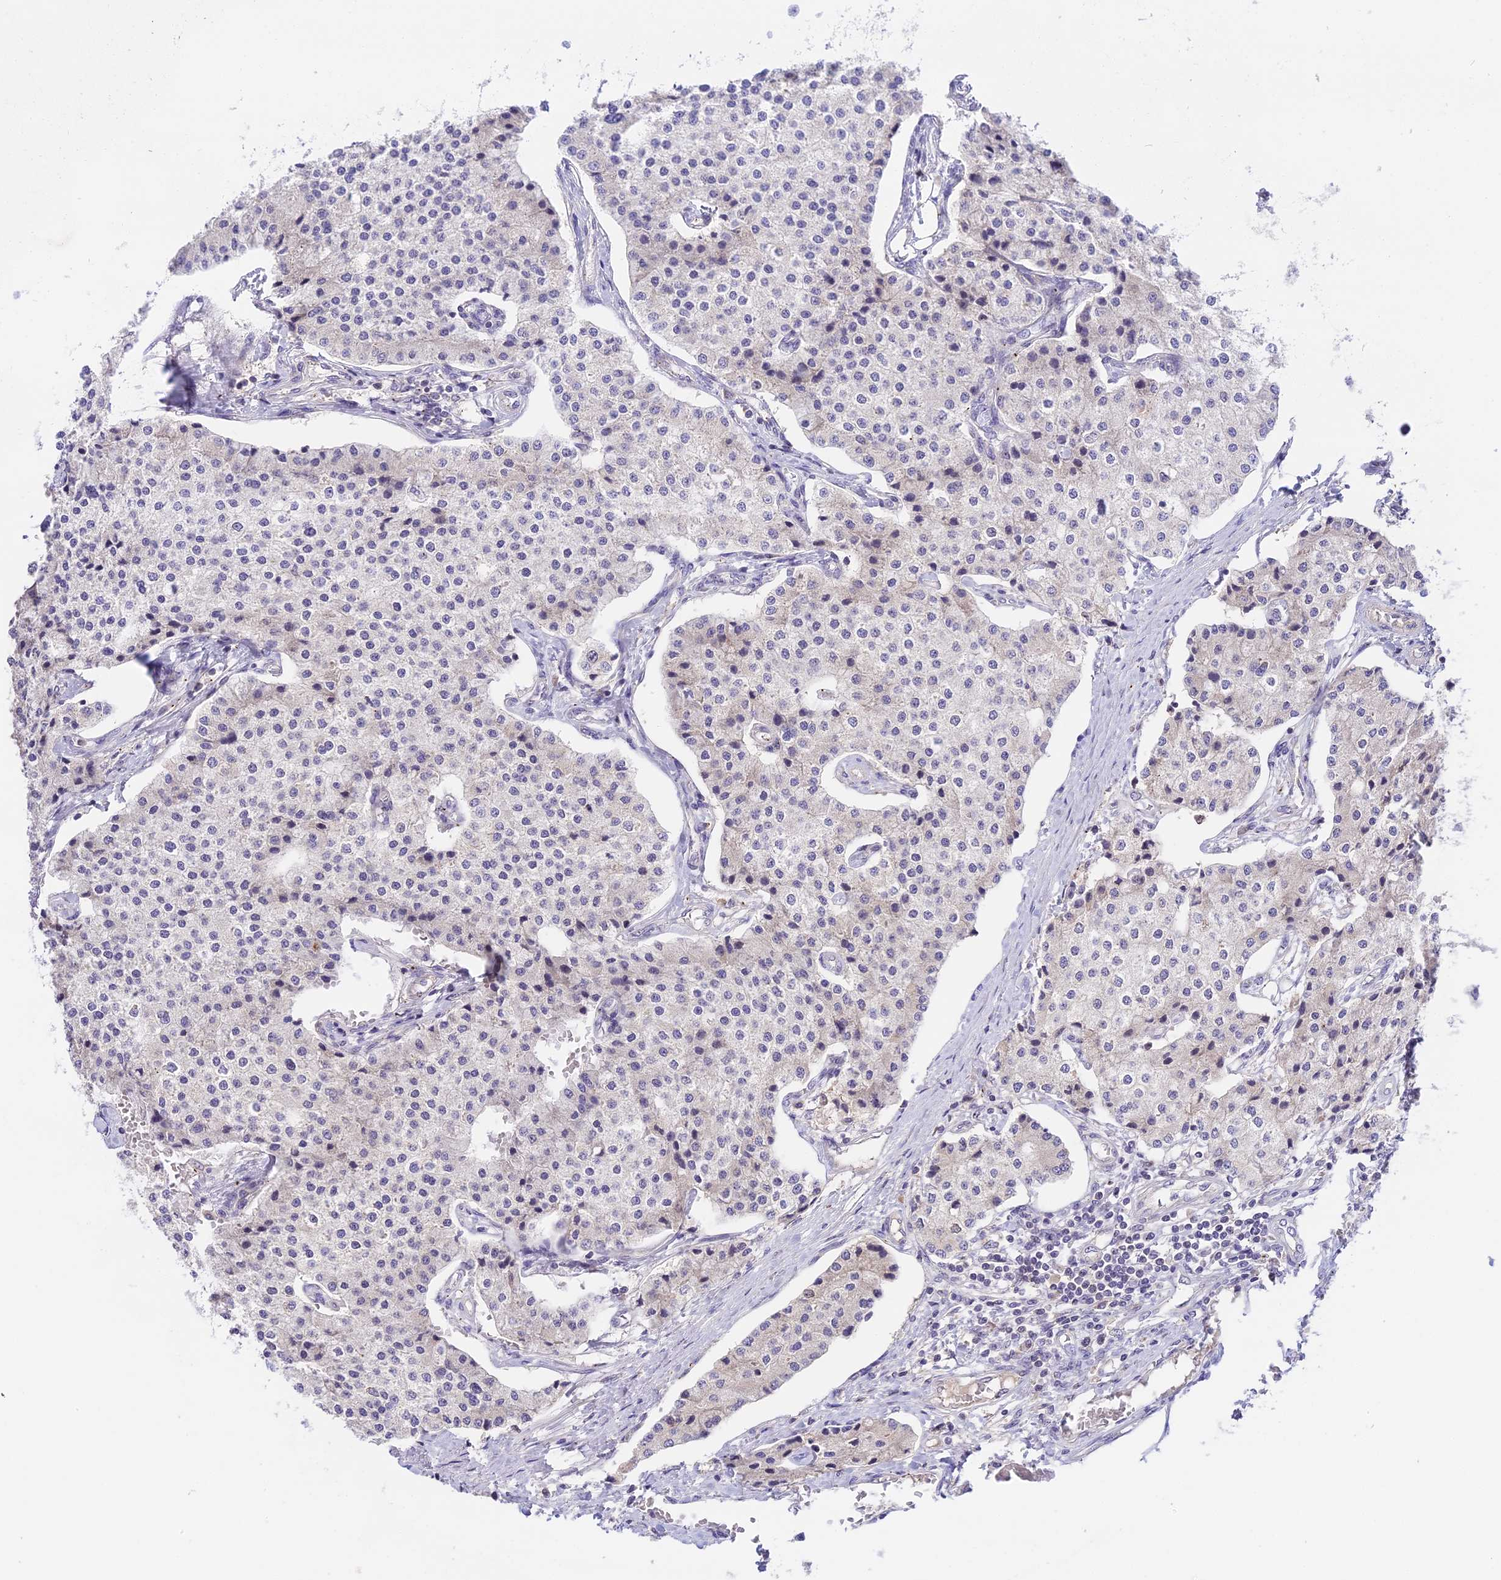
{"staining": {"intensity": "negative", "quantity": "none", "location": "none"}, "tissue": "carcinoid", "cell_type": "Tumor cells", "image_type": "cancer", "snomed": [{"axis": "morphology", "description": "Carcinoid, malignant, NOS"}, {"axis": "topography", "description": "Colon"}], "caption": "Tumor cells show no significant staining in carcinoid.", "gene": "RAD51", "patient": {"sex": "female", "age": 52}}